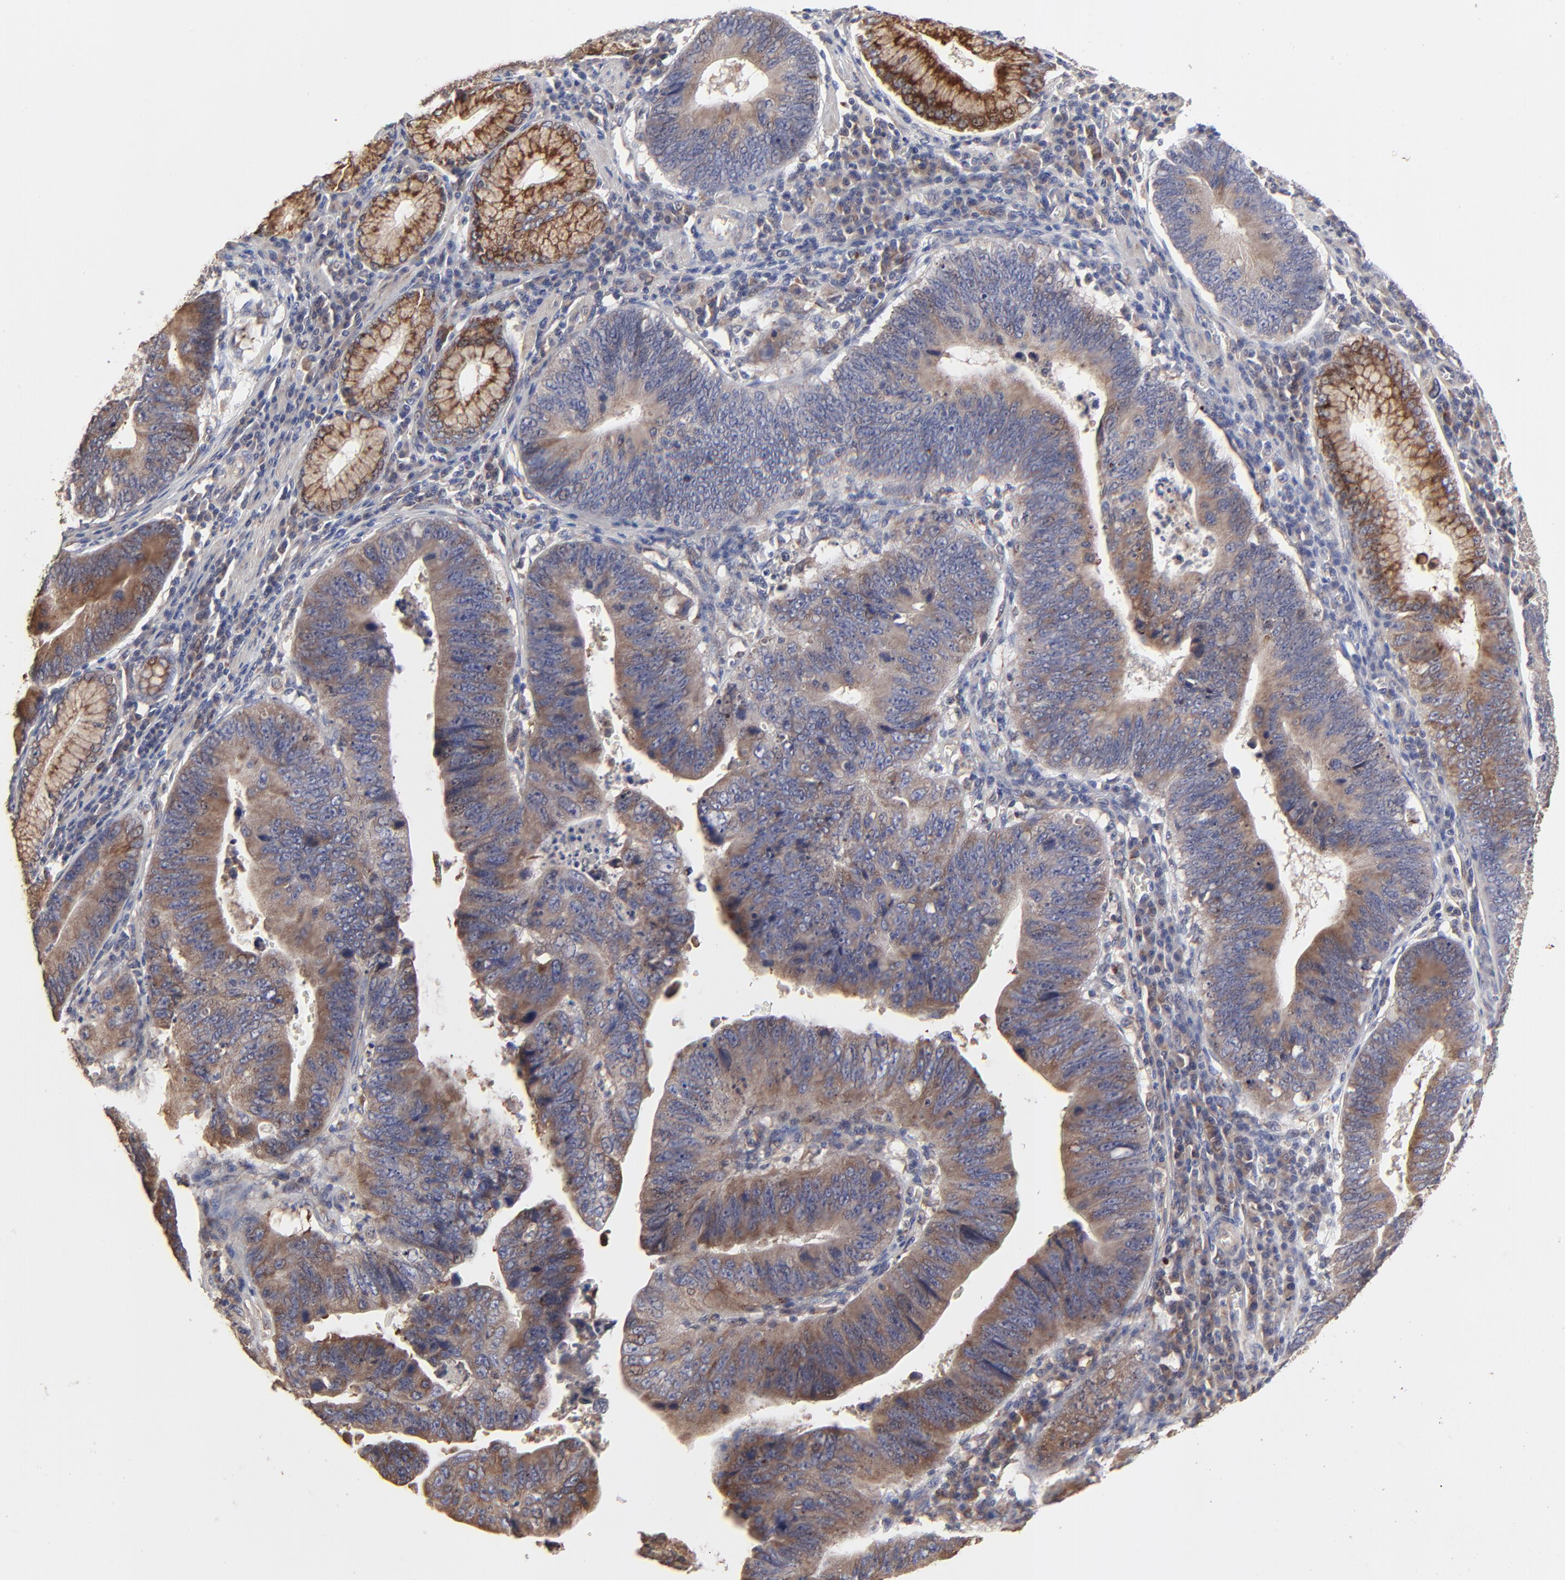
{"staining": {"intensity": "strong", "quantity": "25%-75%", "location": "cytoplasmic/membranous"}, "tissue": "stomach cancer", "cell_type": "Tumor cells", "image_type": "cancer", "snomed": [{"axis": "morphology", "description": "Adenocarcinoma, NOS"}, {"axis": "topography", "description": "Stomach"}], "caption": "Immunohistochemical staining of human adenocarcinoma (stomach) shows strong cytoplasmic/membranous protein expression in about 25%-75% of tumor cells. (Brightfield microscopy of DAB IHC at high magnification).", "gene": "ELP2", "patient": {"sex": "male", "age": 59}}